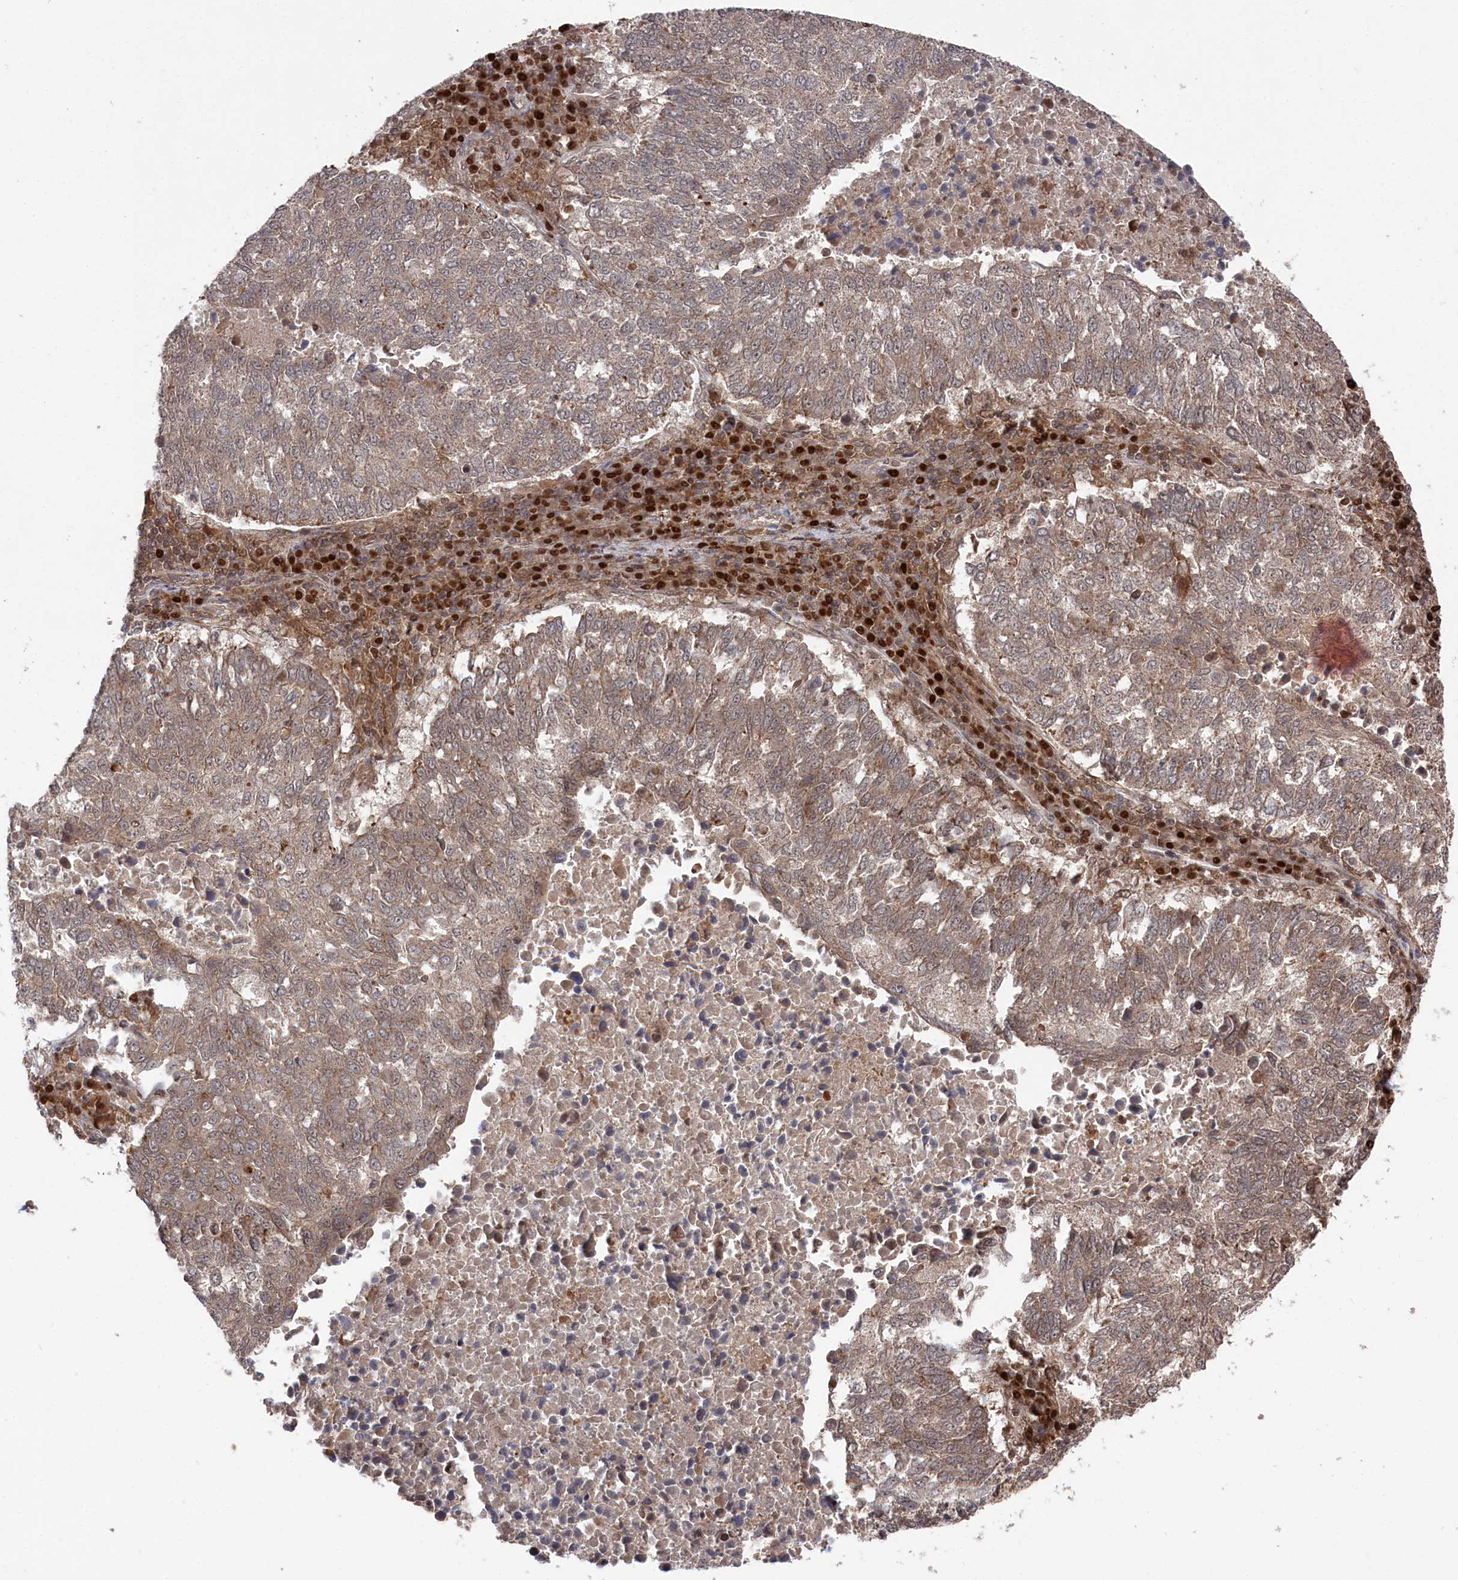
{"staining": {"intensity": "weak", "quantity": ">75%", "location": "cytoplasmic/membranous"}, "tissue": "lung cancer", "cell_type": "Tumor cells", "image_type": "cancer", "snomed": [{"axis": "morphology", "description": "Squamous cell carcinoma, NOS"}, {"axis": "topography", "description": "Lung"}], "caption": "Squamous cell carcinoma (lung) was stained to show a protein in brown. There is low levels of weak cytoplasmic/membranous expression in about >75% of tumor cells. Immunohistochemistry stains the protein of interest in brown and the nuclei are stained blue.", "gene": "BORCS7", "patient": {"sex": "male", "age": 73}}